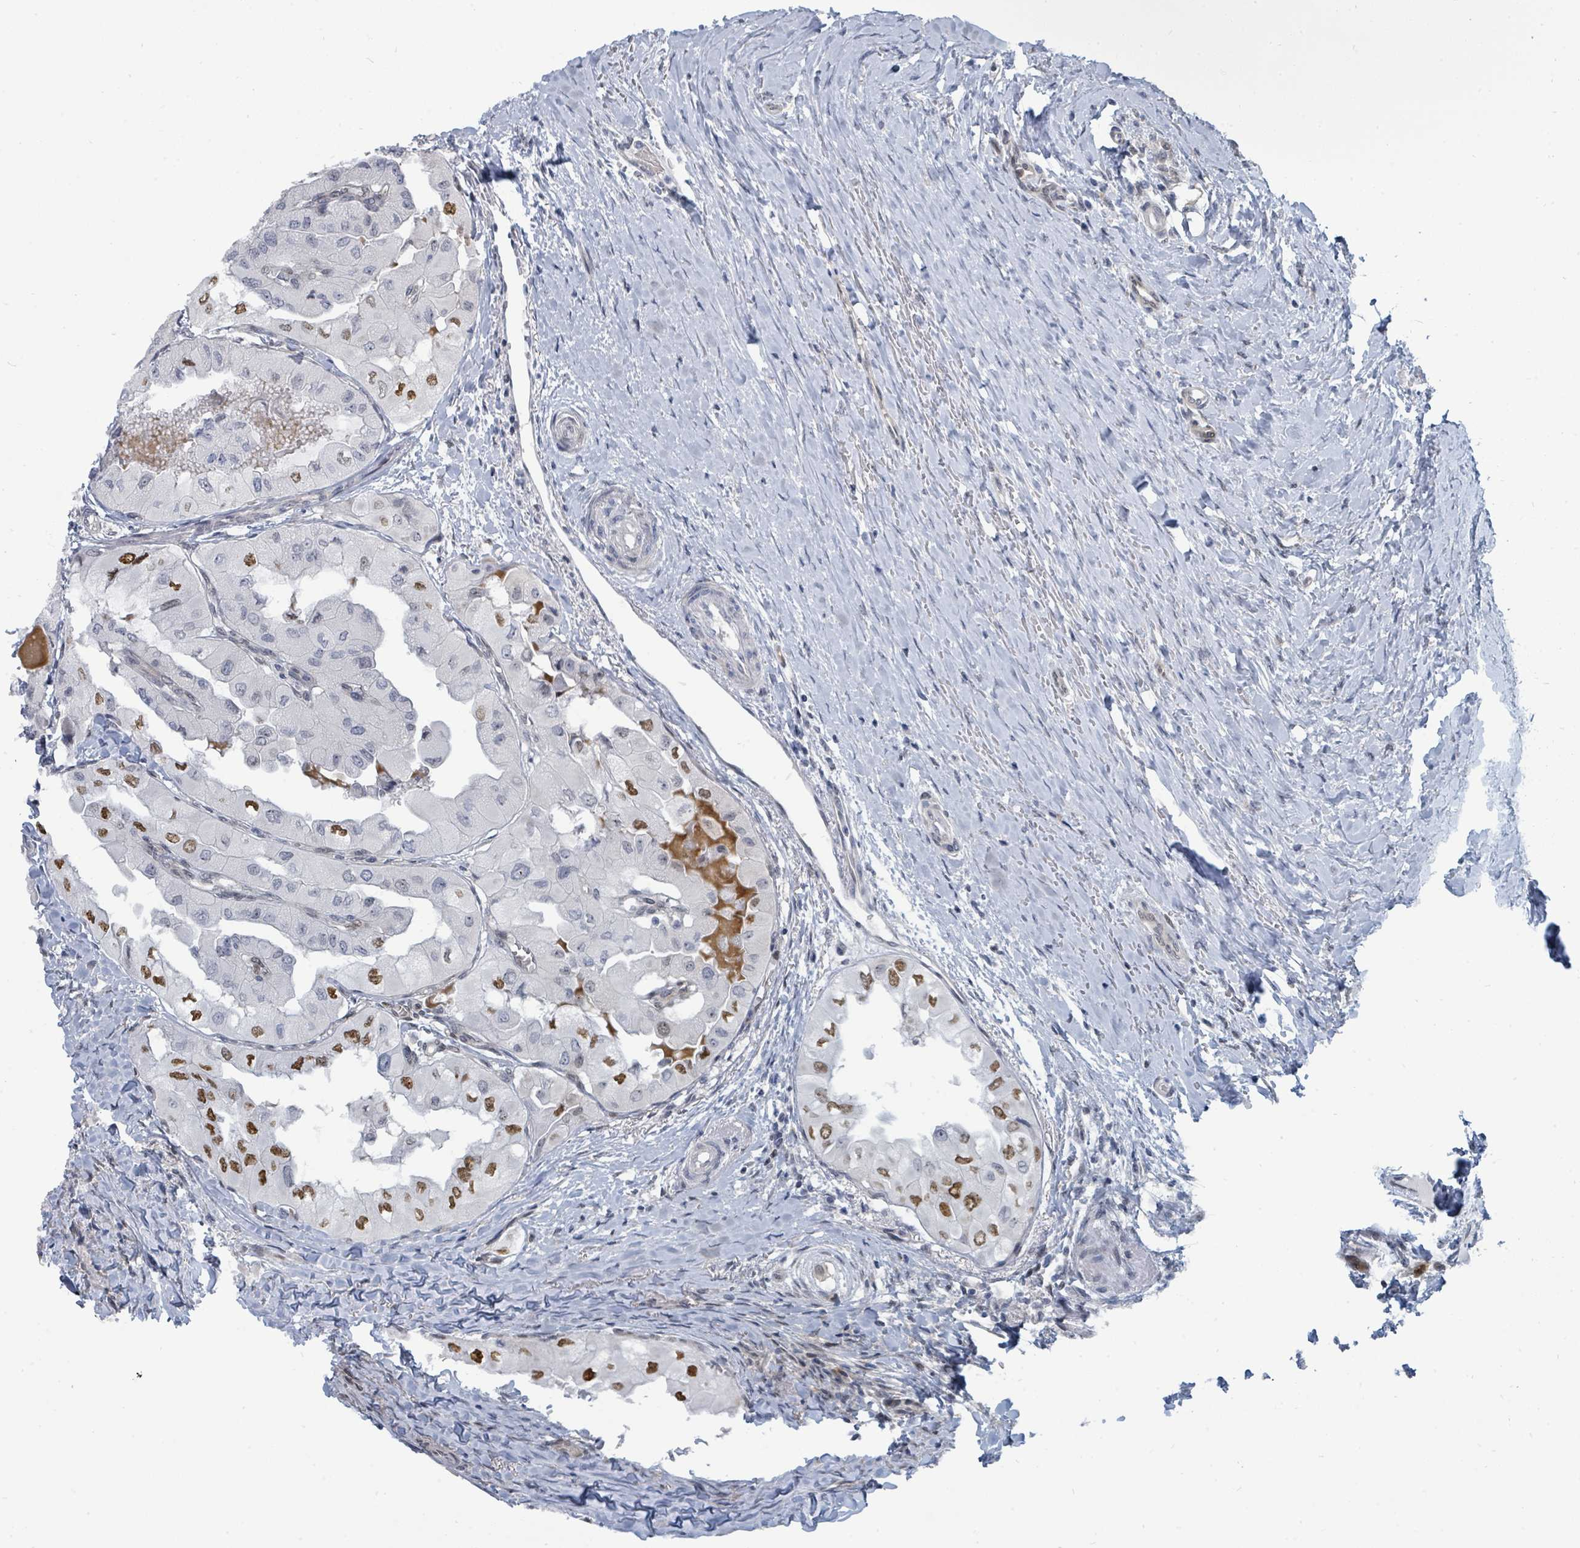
{"staining": {"intensity": "moderate", "quantity": "<25%", "location": "nuclear"}, "tissue": "thyroid cancer", "cell_type": "Tumor cells", "image_type": "cancer", "snomed": [{"axis": "morphology", "description": "Papillary adenocarcinoma, NOS"}, {"axis": "topography", "description": "Thyroid gland"}], "caption": "Moderate nuclear protein staining is present in about <25% of tumor cells in thyroid cancer.", "gene": "SUMO4", "patient": {"sex": "female", "age": 59}}